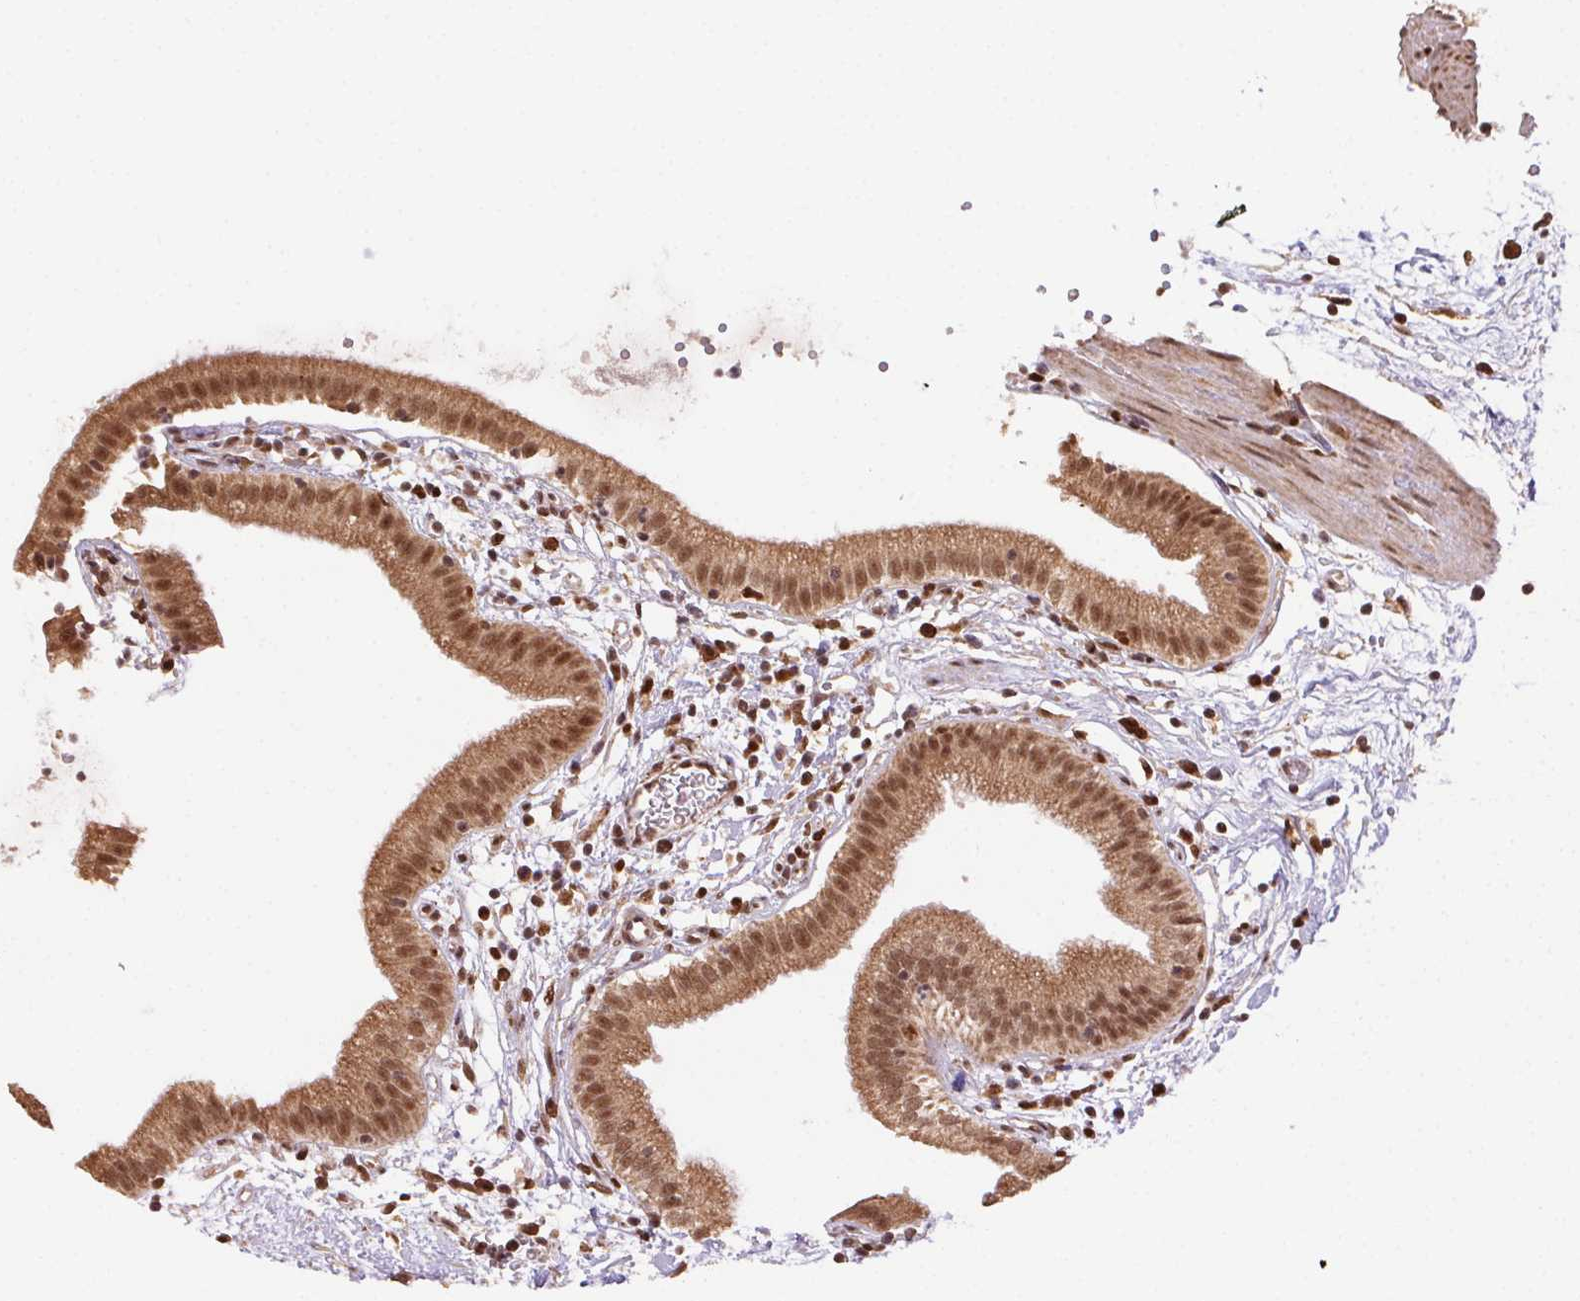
{"staining": {"intensity": "moderate", "quantity": ">75%", "location": "cytoplasmic/membranous,nuclear"}, "tissue": "gallbladder", "cell_type": "Glandular cells", "image_type": "normal", "snomed": [{"axis": "morphology", "description": "Normal tissue, NOS"}, {"axis": "topography", "description": "Gallbladder"}], "caption": "Moderate cytoplasmic/membranous,nuclear expression is appreciated in about >75% of glandular cells in normal gallbladder.", "gene": "TREML4", "patient": {"sex": "female", "age": 65}}